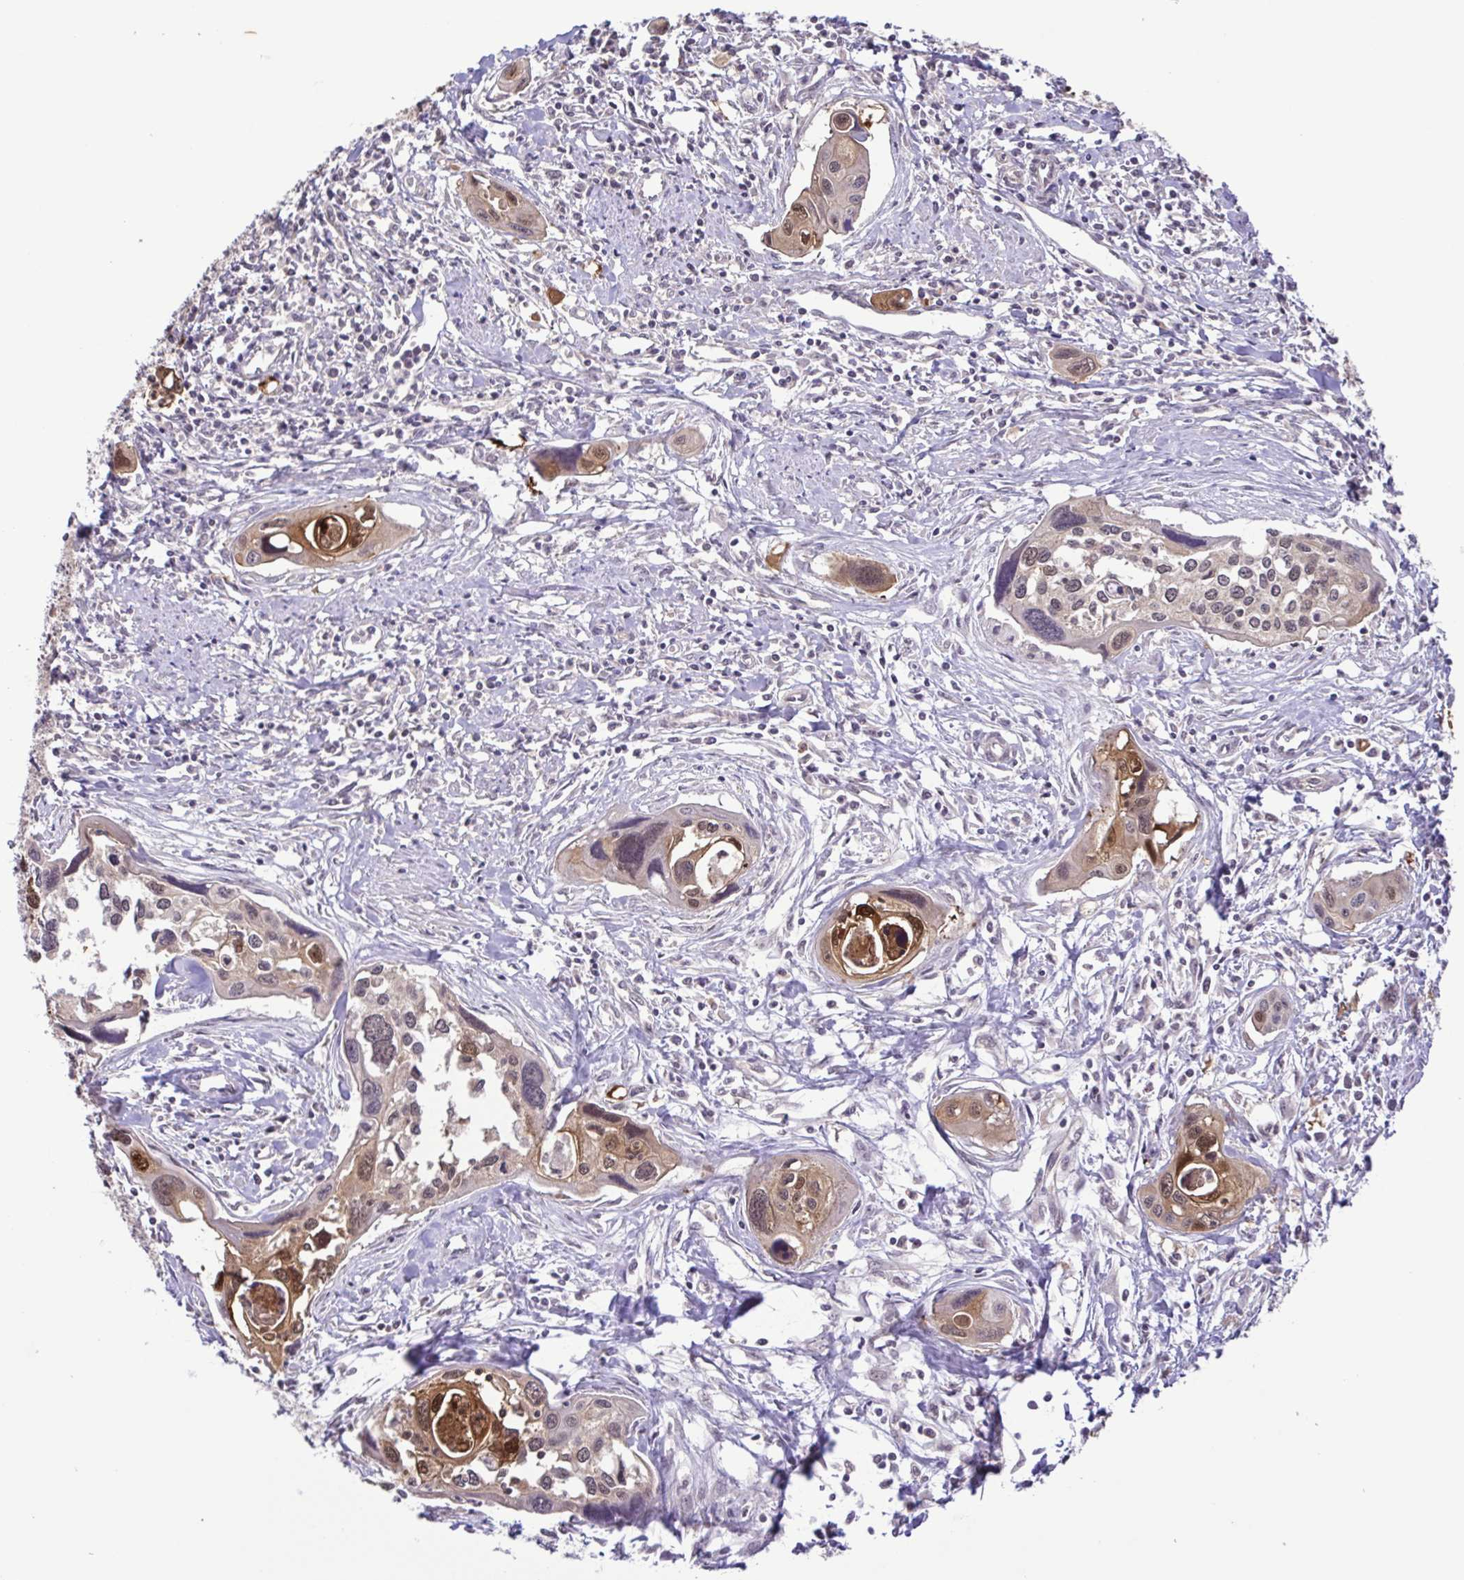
{"staining": {"intensity": "moderate", "quantity": "<25%", "location": "cytoplasmic/membranous,nuclear"}, "tissue": "cervical cancer", "cell_type": "Tumor cells", "image_type": "cancer", "snomed": [{"axis": "morphology", "description": "Squamous cell carcinoma, NOS"}, {"axis": "topography", "description": "Cervix"}], "caption": "Brown immunohistochemical staining in human squamous cell carcinoma (cervical) shows moderate cytoplasmic/membranous and nuclear positivity in about <25% of tumor cells.", "gene": "IL1RN", "patient": {"sex": "female", "age": 31}}